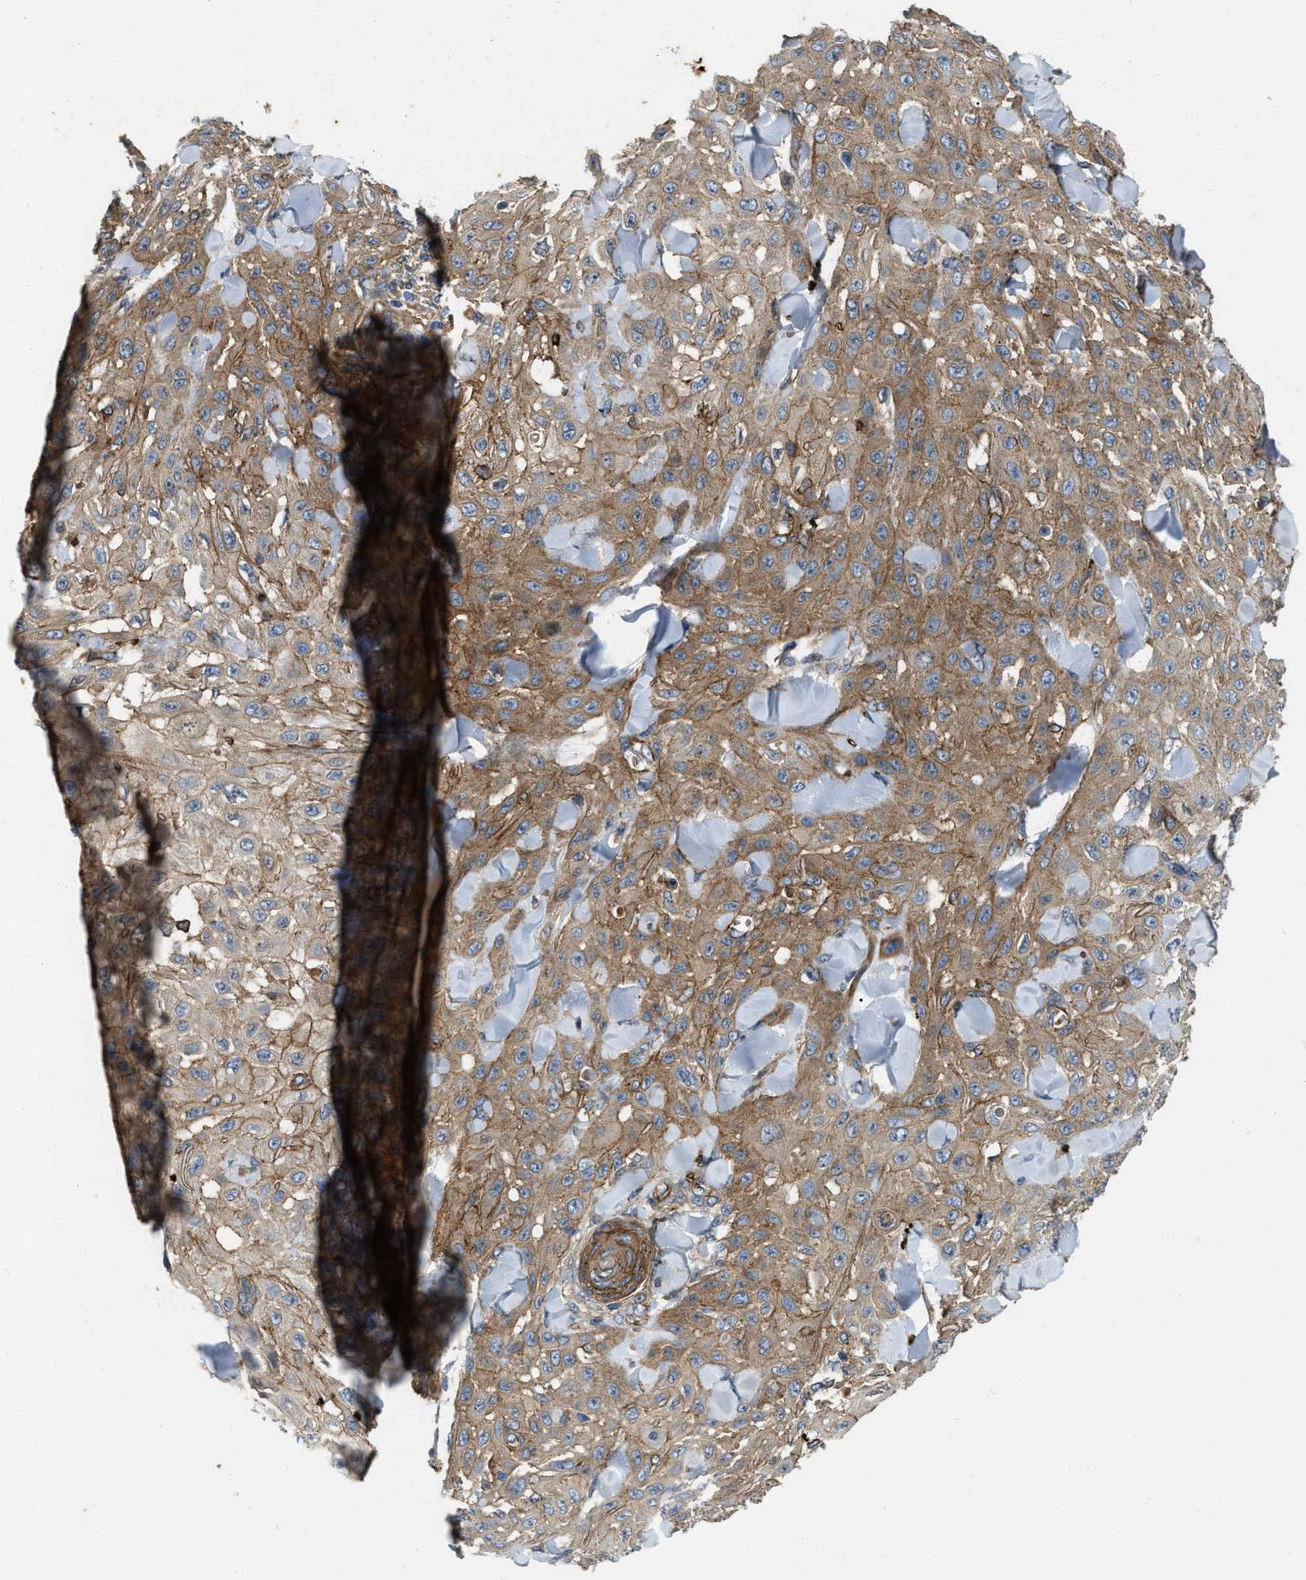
{"staining": {"intensity": "moderate", "quantity": ">75%", "location": "cytoplasmic/membranous"}, "tissue": "skin cancer", "cell_type": "Tumor cells", "image_type": "cancer", "snomed": [{"axis": "morphology", "description": "Squamous cell carcinoma, NOS"}, {"axis": "topography", "description": "Skin"}], "caption": "Immunohistochemistry staining of squamous cell carcinoma (skin), which displays medium levels of moderate cytoplasmic/membranous staining in approximately >75% of tumor cells indicating moderate cytoplasmic/membranous protein staining. The staining was performed using DAB (3,3'-diaminobenzidine) (brown) for protein detection and nuclei were counterstained in hematoxylin (blue).", "gene": "ERC1", "patient": {"sex": "male", "age": 24}}